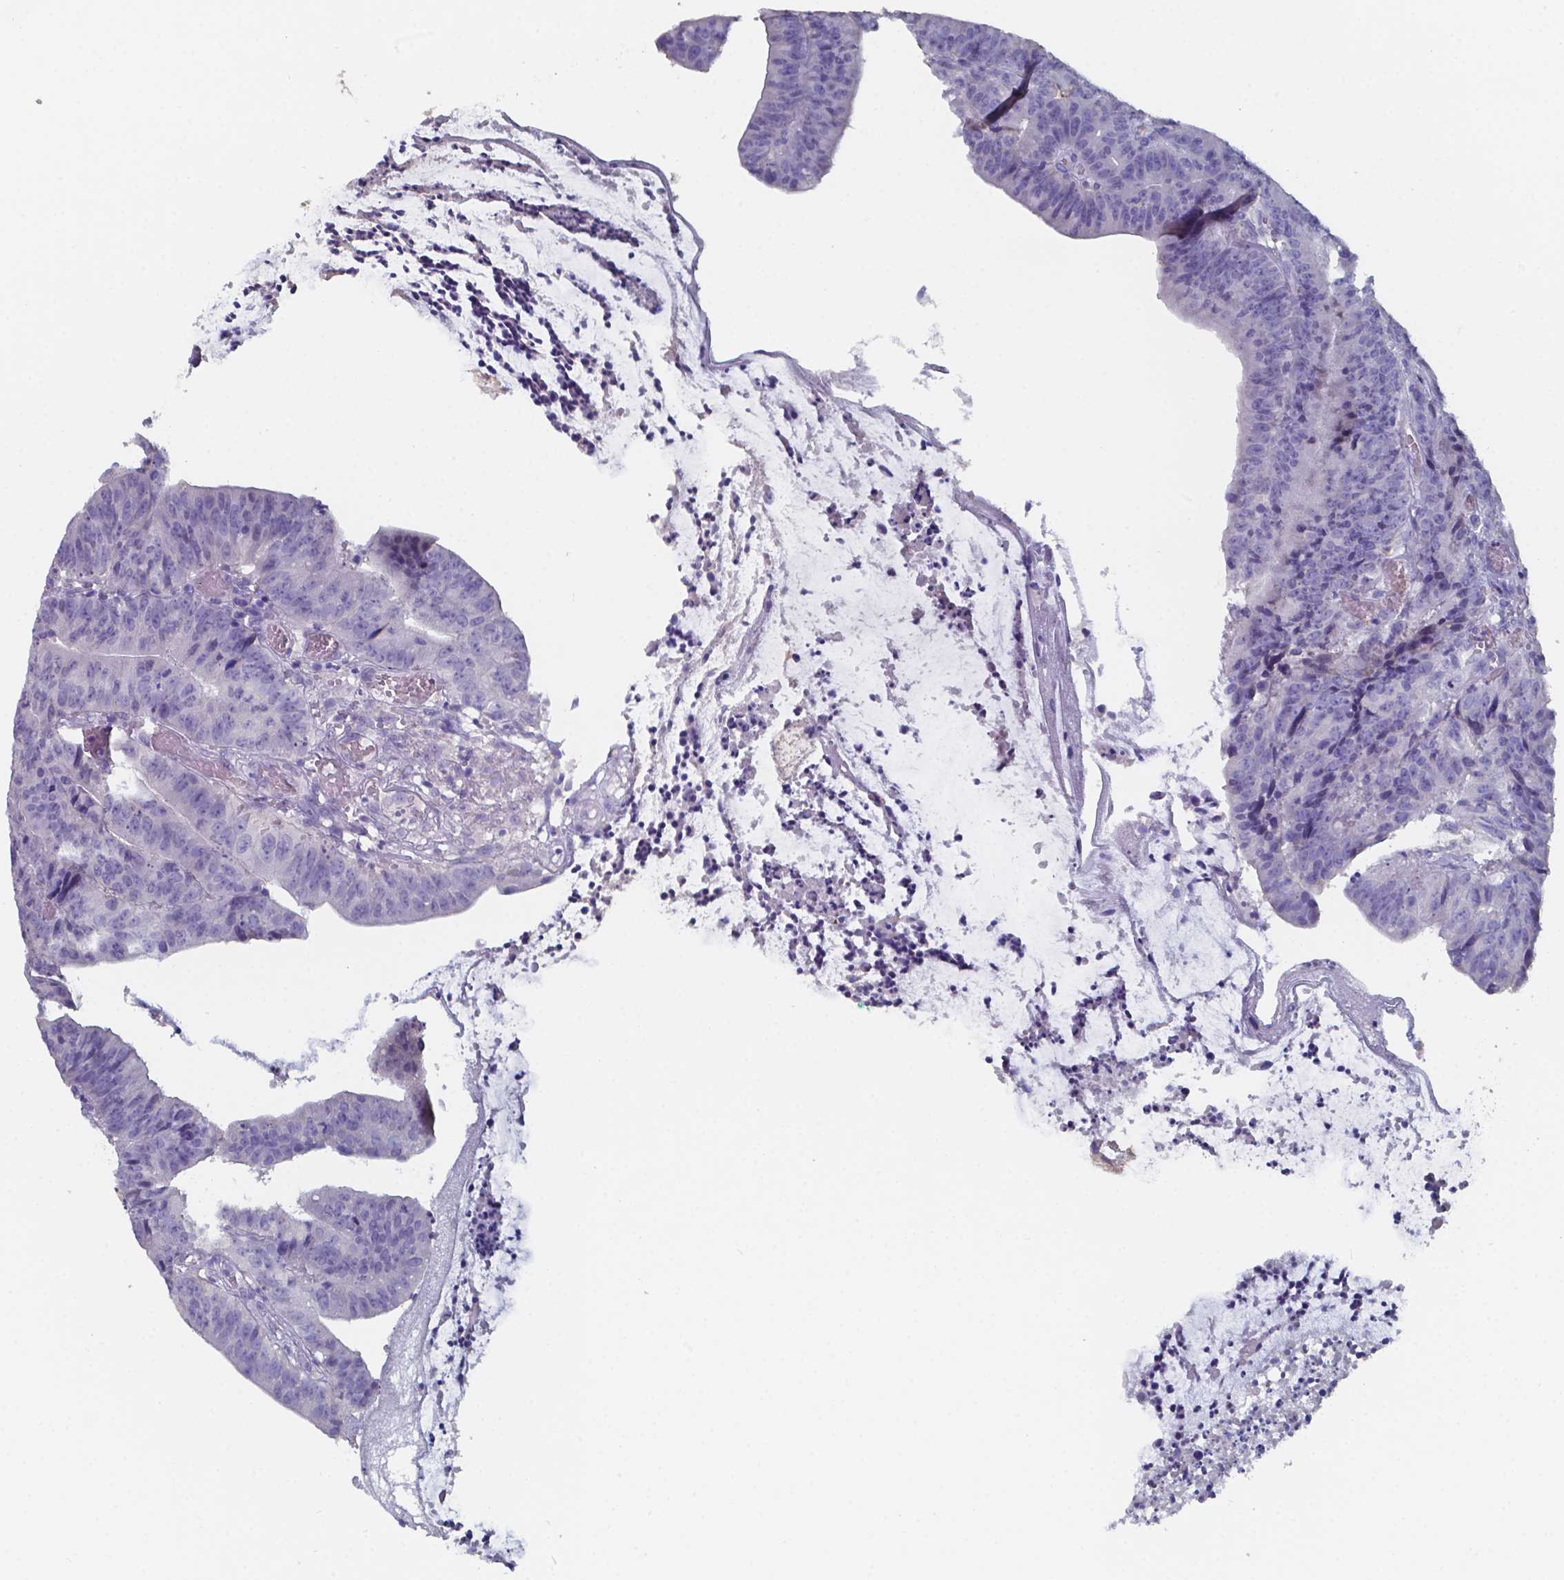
{"staining": {"intensity": "negative", "quantity": "none", "location": "none"}, "tissue": "colorectal cancer", "cell_type": "Tumor cells", "image_type": "cancer", "snomed": [{"axis": "morphology", "description": "Adenocarcinoma, NOS"}, {"axis": "topography", "description": "Colon"}], "caption": "Immunohistochemistry of colorectal cancer (adenocarcinoma) displays no positivity in tumor cells.", "gene": "BTBD17", "patient": {"sex": "female", "age": 78}}